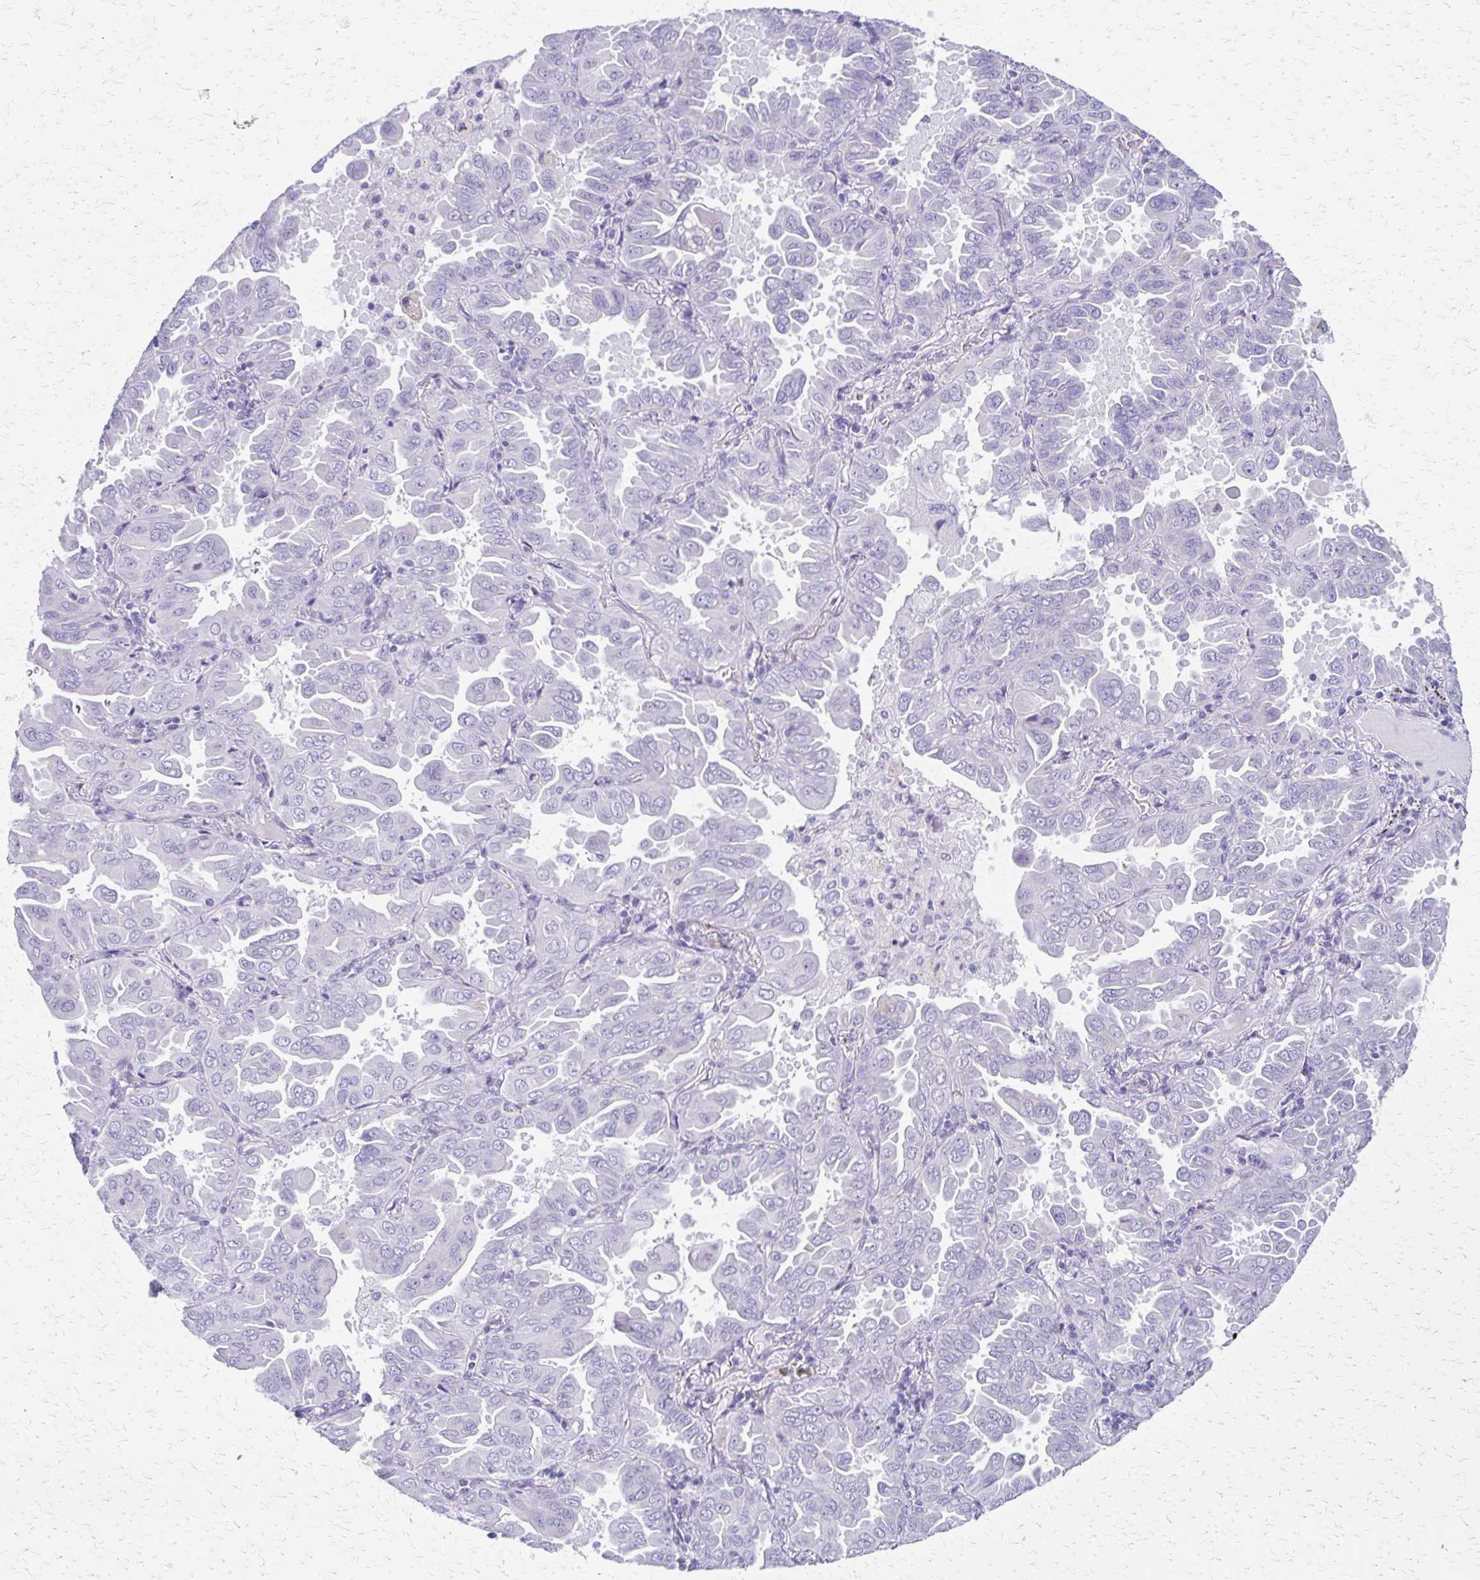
{"staining": {"intensity": "negative", "quantity": "none", "location": "none"}, "tissue": "lung cancer", "cell_type": "Tumor cells", "image_type": "cancer", "snomed": [{"axis": "morphology", "description": "Adenocarcinoma, NOS"}, {"axis": "topography", "description": "Lung"}], "caption": "This histopathology image is of adenocarcinoma (lung) stained with IHC to label a protein in brown with the nuclei are counter-stained blue. There is no positivity in tumor cells.", "gene": "ZSCAN5B", "patient": {"sex": "male", "age": 64}}